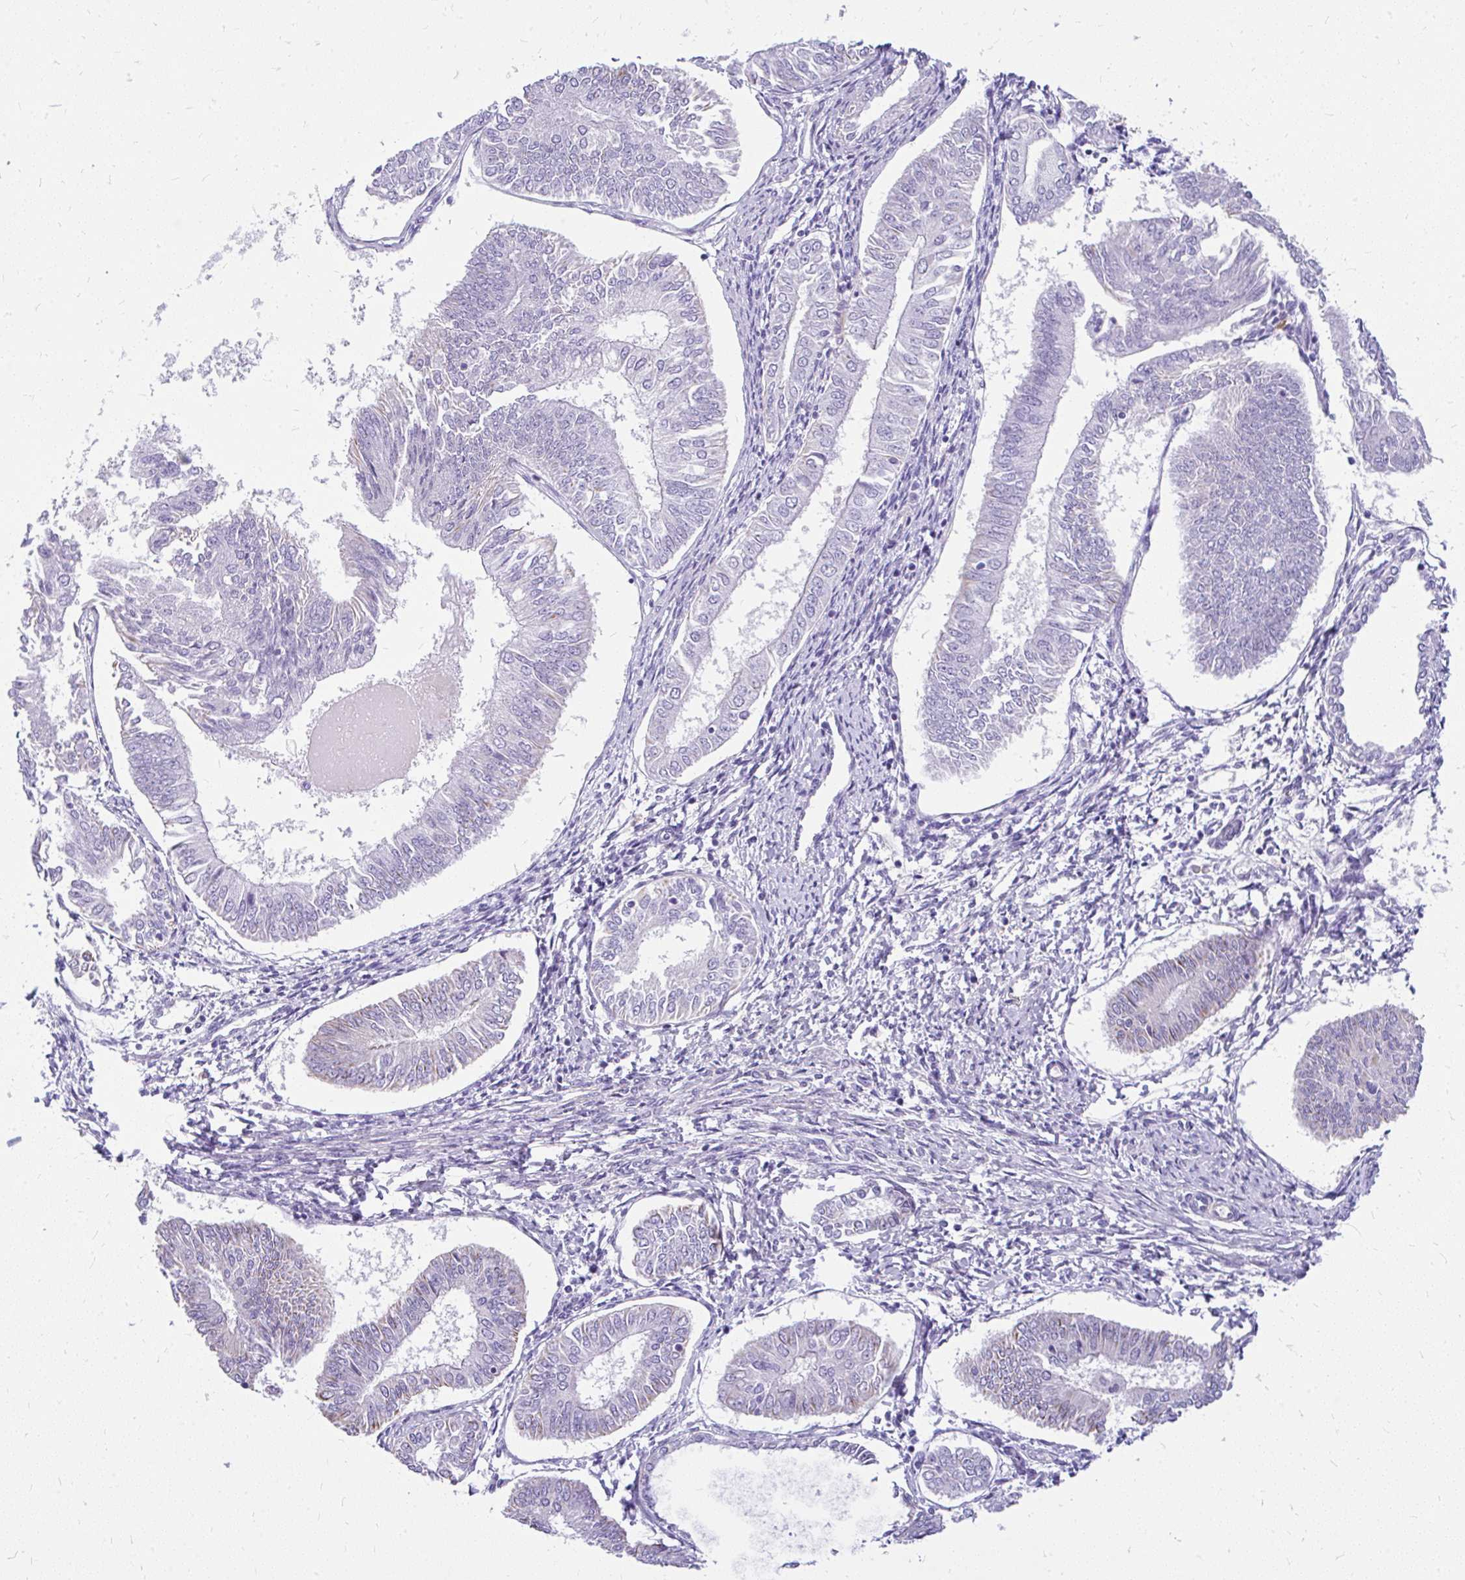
{"staining": {"intensity": "negative", "quantity": "none", "location": "none"}, "tissue": "endometrial cancer", "cell_type": "Tumor cells", "image_type": "cancer", "snomed": [{"axis": "morphology", "description": "Adenocarcinoma, NOS"}, {"axis": "topography", "description": "Endometrium"}], "caption": "Endometrial cancer was stained to show a protein in brown. There is no significant staining in tumor cells. Nuclei are stained in blue.", "gene": "FAM83C", "patient": {"sex": "female", "age": 58}}